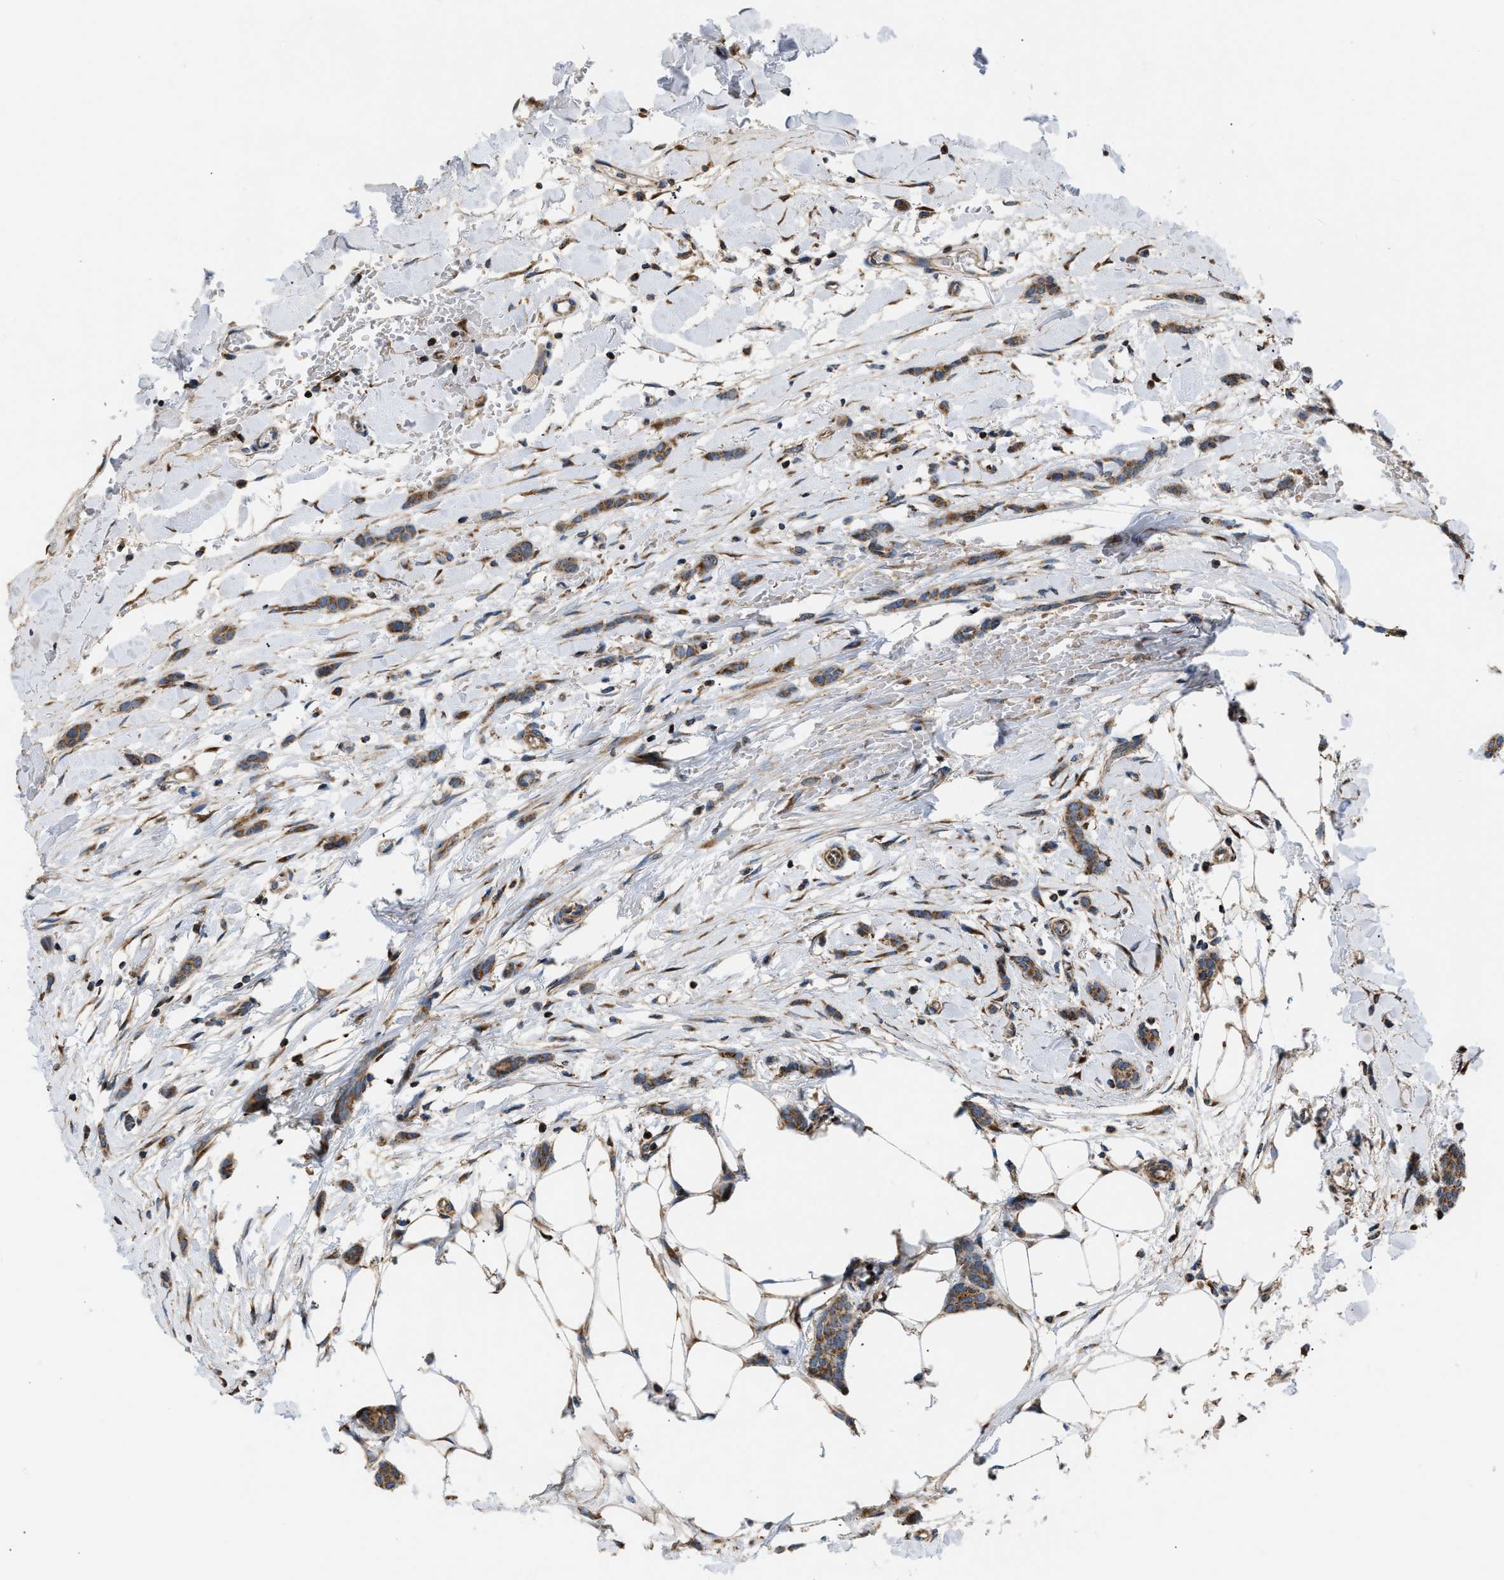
{"staining": {"intensity": "moderate", "quantity": ">75%", "location": "cytoplasmic/membranous"}, "tissue": "breast cancer", "cell_type": "Tumor cells", "image_type": "cancer", "snomed": [{"axis": "morphology", "description": "Lobular carcinoma"}, {"axis": "topography", "description": "Skin"}, {"axis": "topography", "description": "Breast"}], "caption": "A brown stain shows moderate cytoplasmic/membranous expression of a protein in breast lobular carcinoma tumor cells. The staining is performed using DAB brown chromogen to label protein expression. The nuclei are counter-stained blue using hematoxylin.", "gene": "OPTN", "patient": {"sex": "female", "age": 46}}